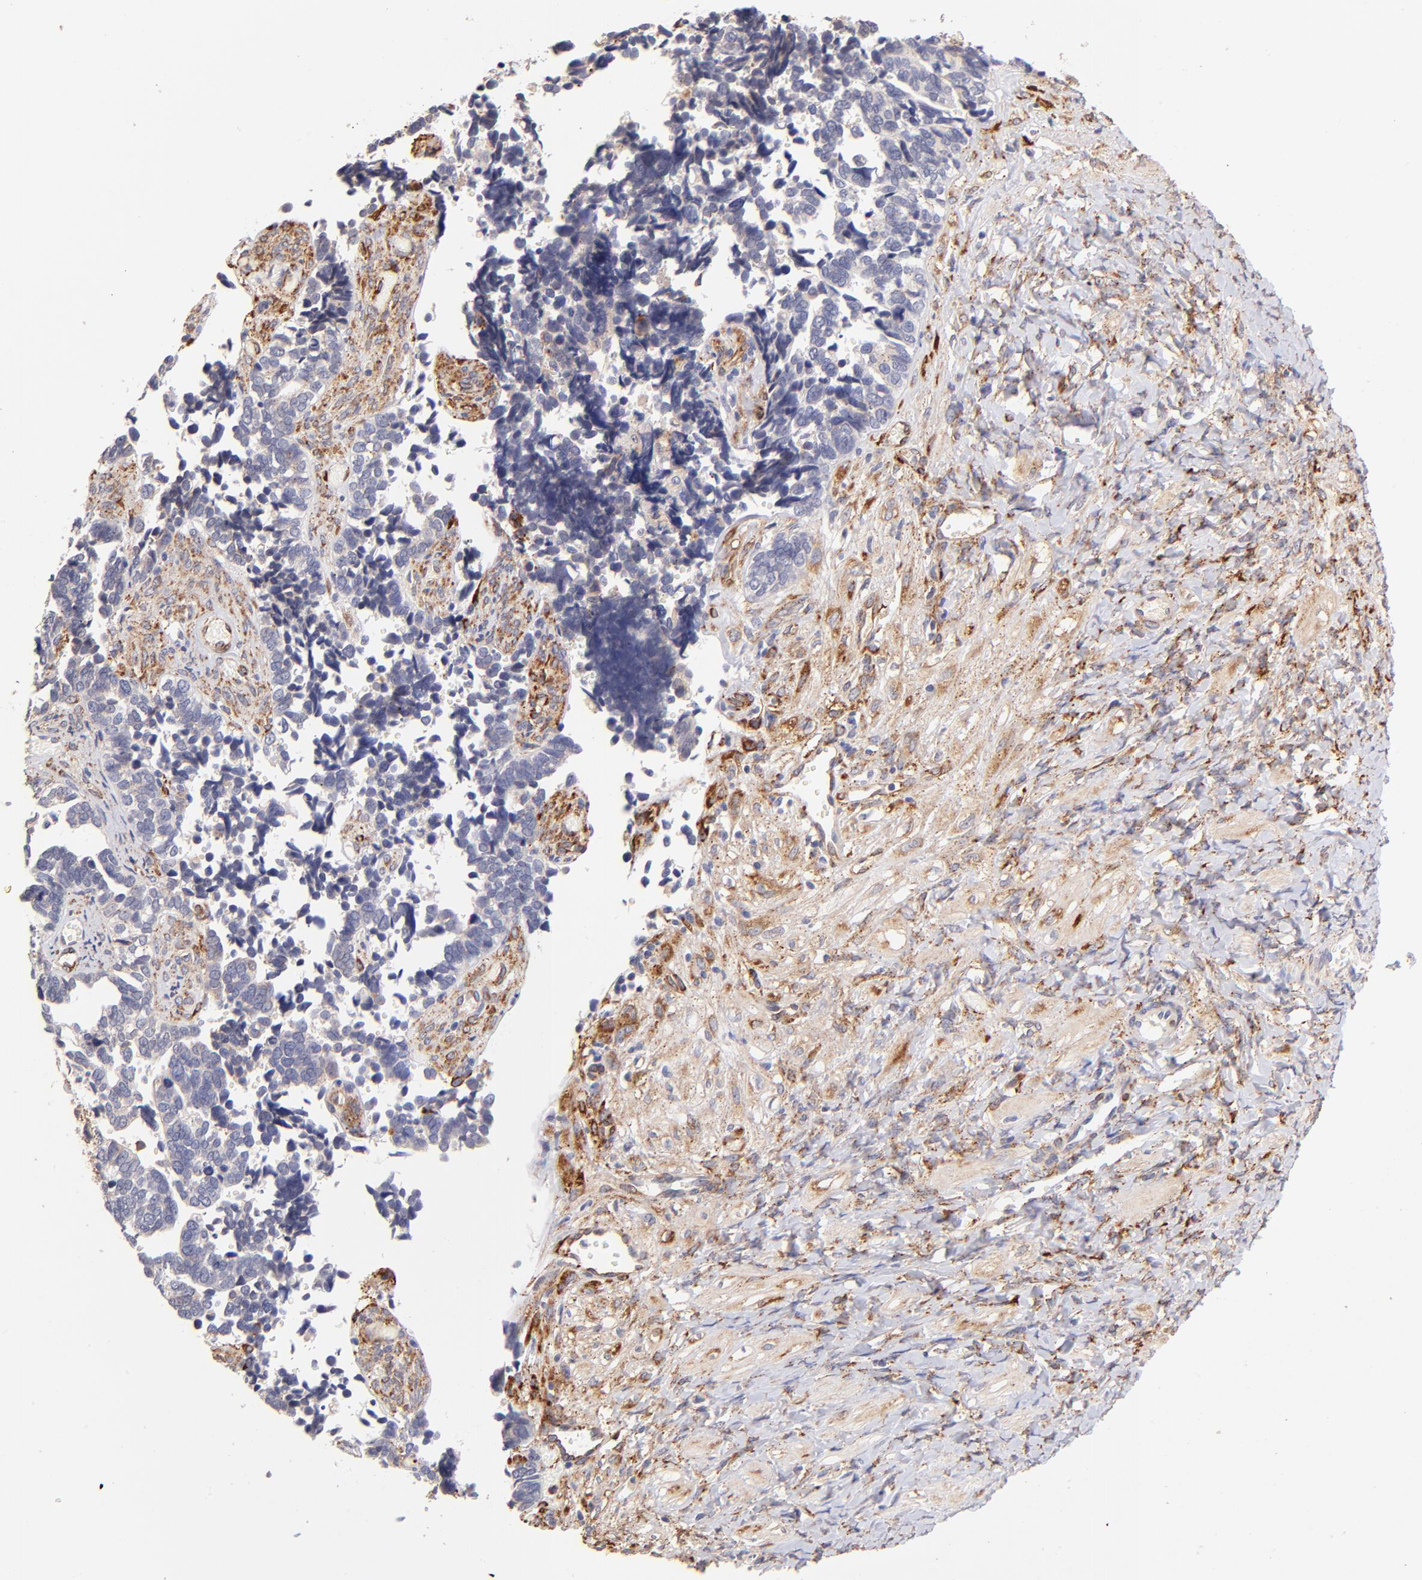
{"staining": {"intensity": "moderate", "quantity": ">75%", "location": "cytoplasmic/membranous"}, "tissue": "ovarian cancer", "cell_type": "Tumor cells", "image_type": "cancer", "snomed": [{"axis": "morphology", "description": "Cystadenocarcinoma, serous, NOS"}, {"axis": "topography", "description": "Ovary"}], "caption": "Human ovarian cancer (serous cystadenocarcinoma) stained for a protein (brown) reveals moderate cytoplasmic/membranous positive expression in about >75% of tumor cells.", "gene": "SPARC", "patient": {"sex": "female", "age": 77}}